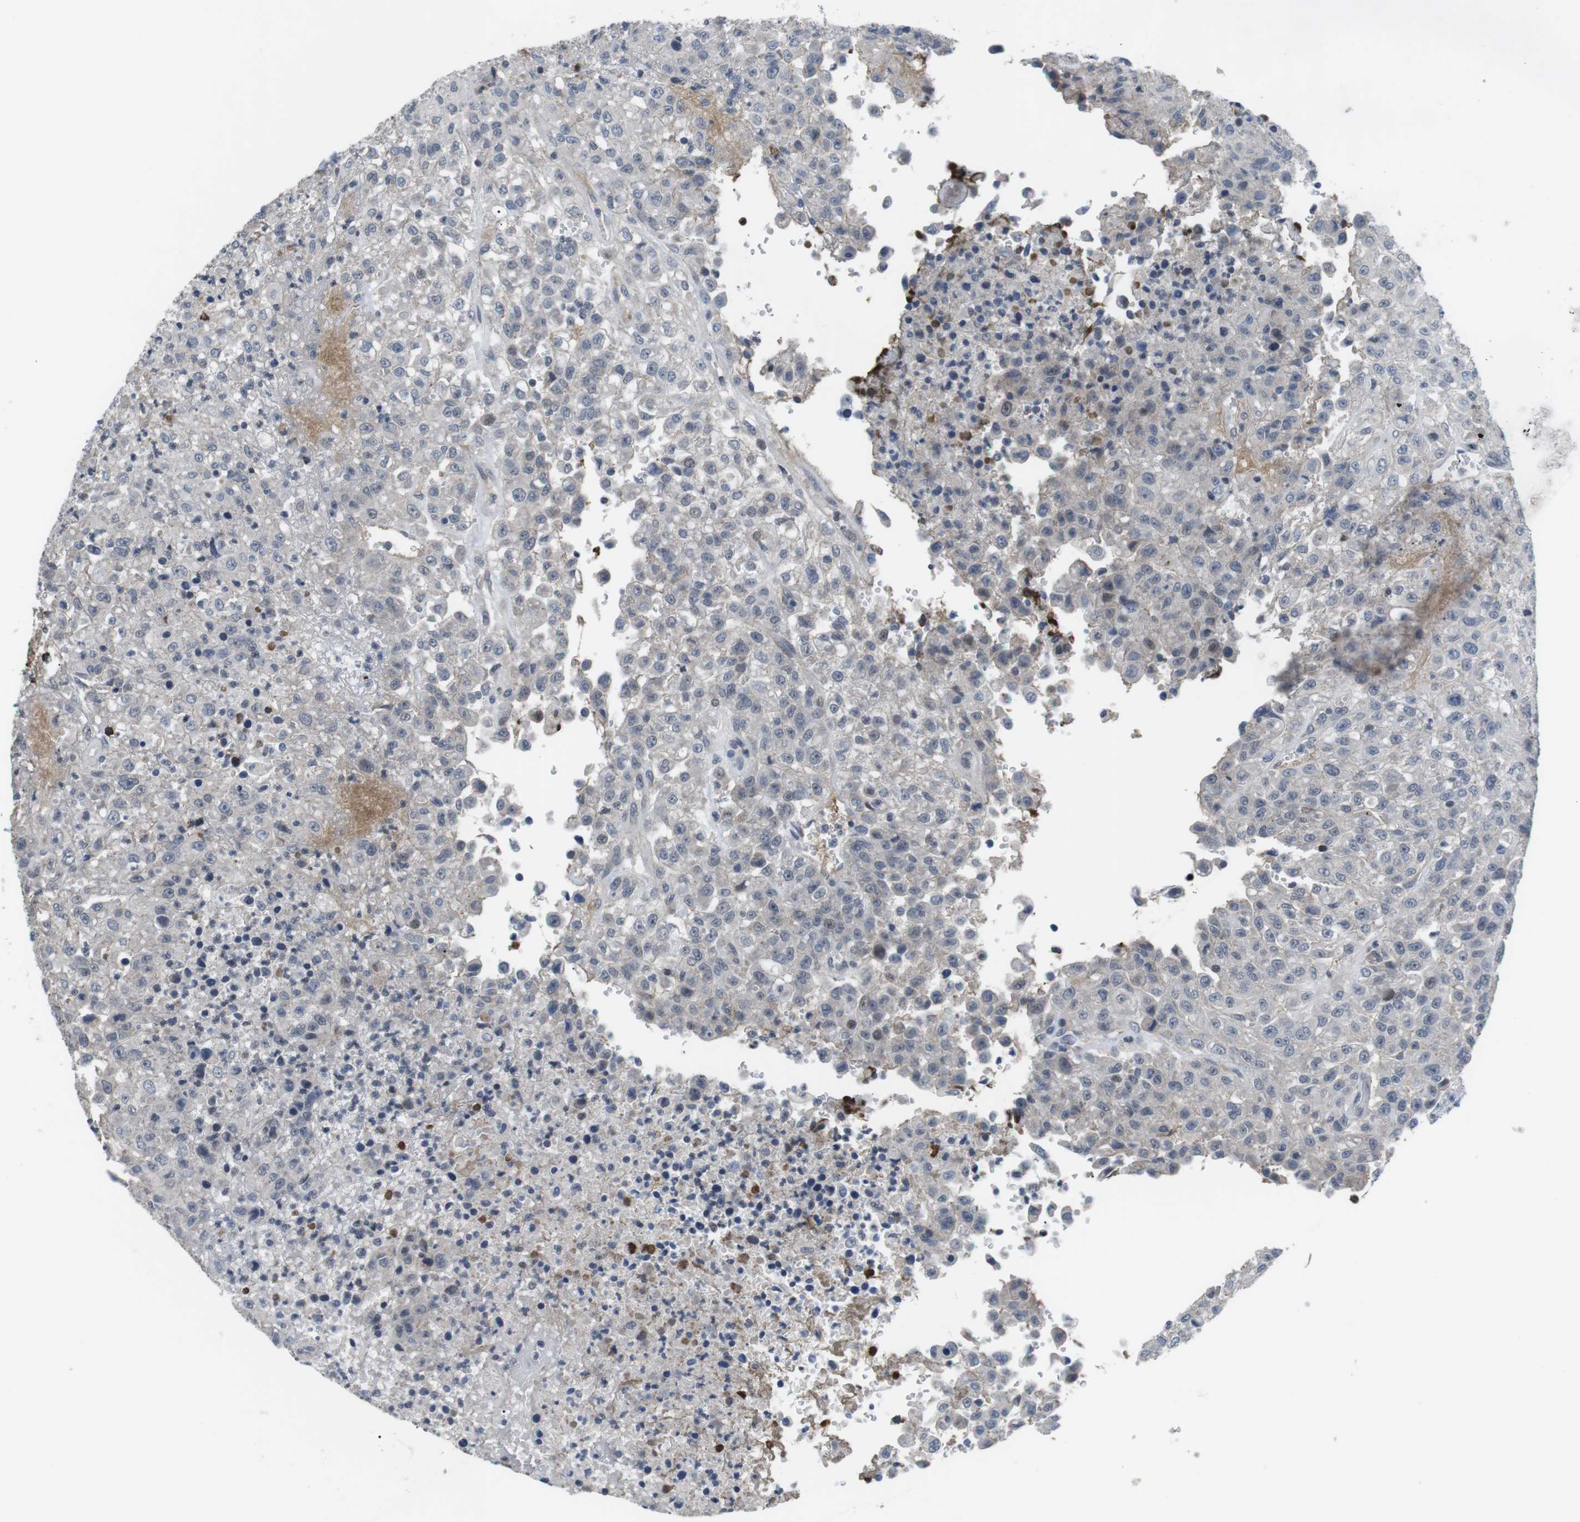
{"staining": {"intensity": "negative", "quantity": "none", "location": "none"}, "tissue": "urothelial cancer", "cell_type": "Tumor cells", "image_type": "cancer", "snomed": [{"axis": "morphology", "description": "Urothelial carcinoma, High grade"}, {"axis": "topography", "description": "Urinary bladder"}], "caption": "Tumor cells show no significant expression in urothelial carcinoma (high-grade).", "gene": "NECTIN1", "patient": {"sex": "male", "age": 46}}